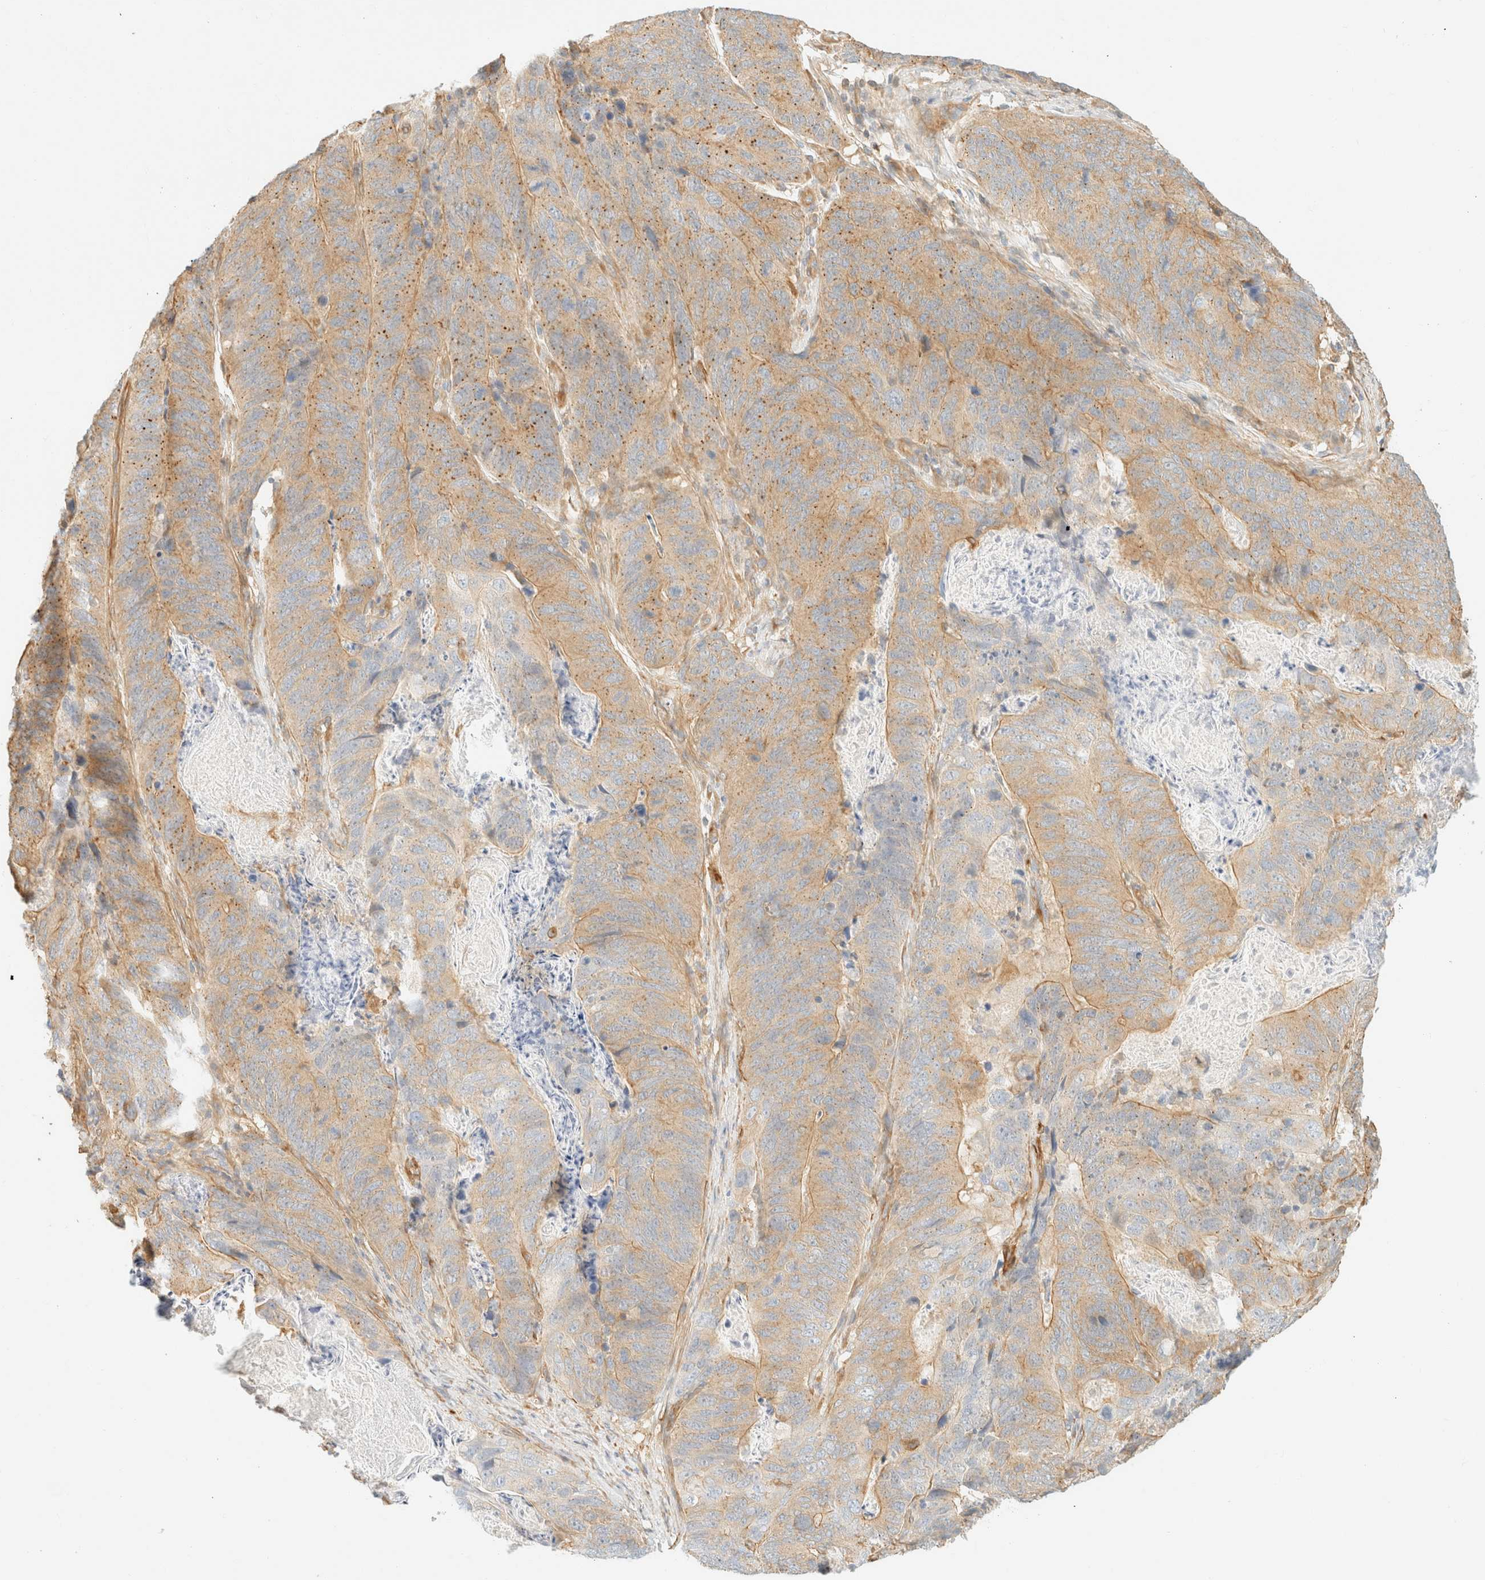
{"staining": {"intensity": "moderate", "quantity": ">75%", "location": "cytoplasmic/membranous"}, "tissue": "stomach cancer", "cell_type": "Tumor cells", "image_type": "cancer", "snomed": [{"axis": "morphology", "description": "Normal tissue, NOS"}, {"axis": "morphology", "description": "Adenocarcinoma, NOS"}, {"axis": "topography", "description": "Stomach"}], "caption": "Immunohistochemistry (IHC) (DAB) staining of stomach adenocarcinoma reveals moderate cytoplasmic/membranous protein expression in about >75% of tumor cells.", "gene": "OTOP2", "patient": {"sex": "female", "age": 89}}